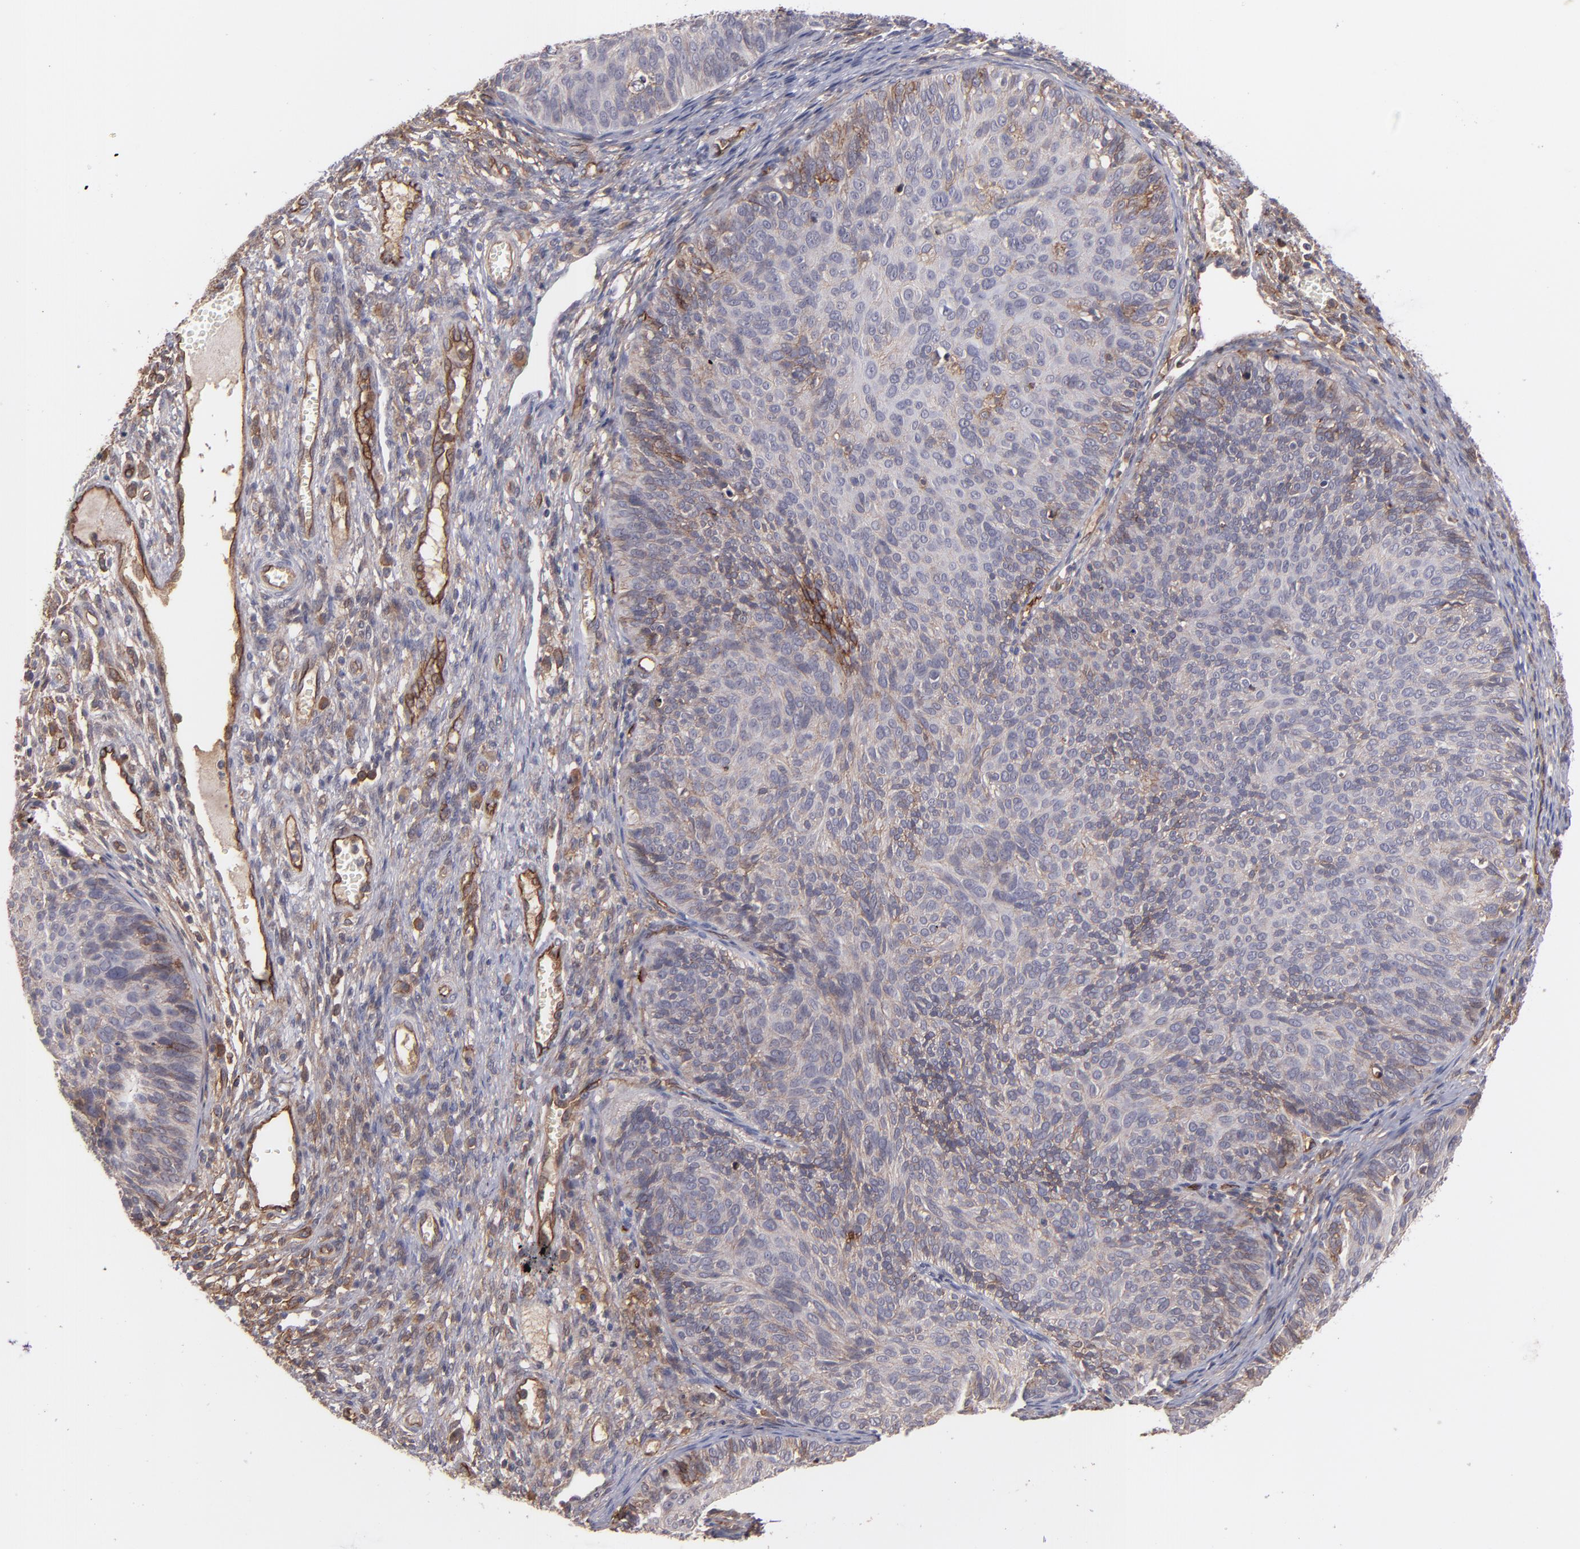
{"staining": {"intensity": "weak", "quantity": "25%-75%", "location": "cytoplasmic/membranous"}, "tissue": "cervical cancer", "cell_type": "Tumor cells", "image_type": "cancer", "snomed": [{"axis": "morphology", "description": "Squamous cell carcinoma, NOS"}, {"axis": "topography", "description": "Cervix"}], "caption": "The micrograph shows a brown stain indicating the presence of a protein in the cytoplasmic/membranous of tumor cells in squamous cell carcinoma (cervical).", "gene": "ICAM1", "patient": {"sex": "female", "age": 36}}